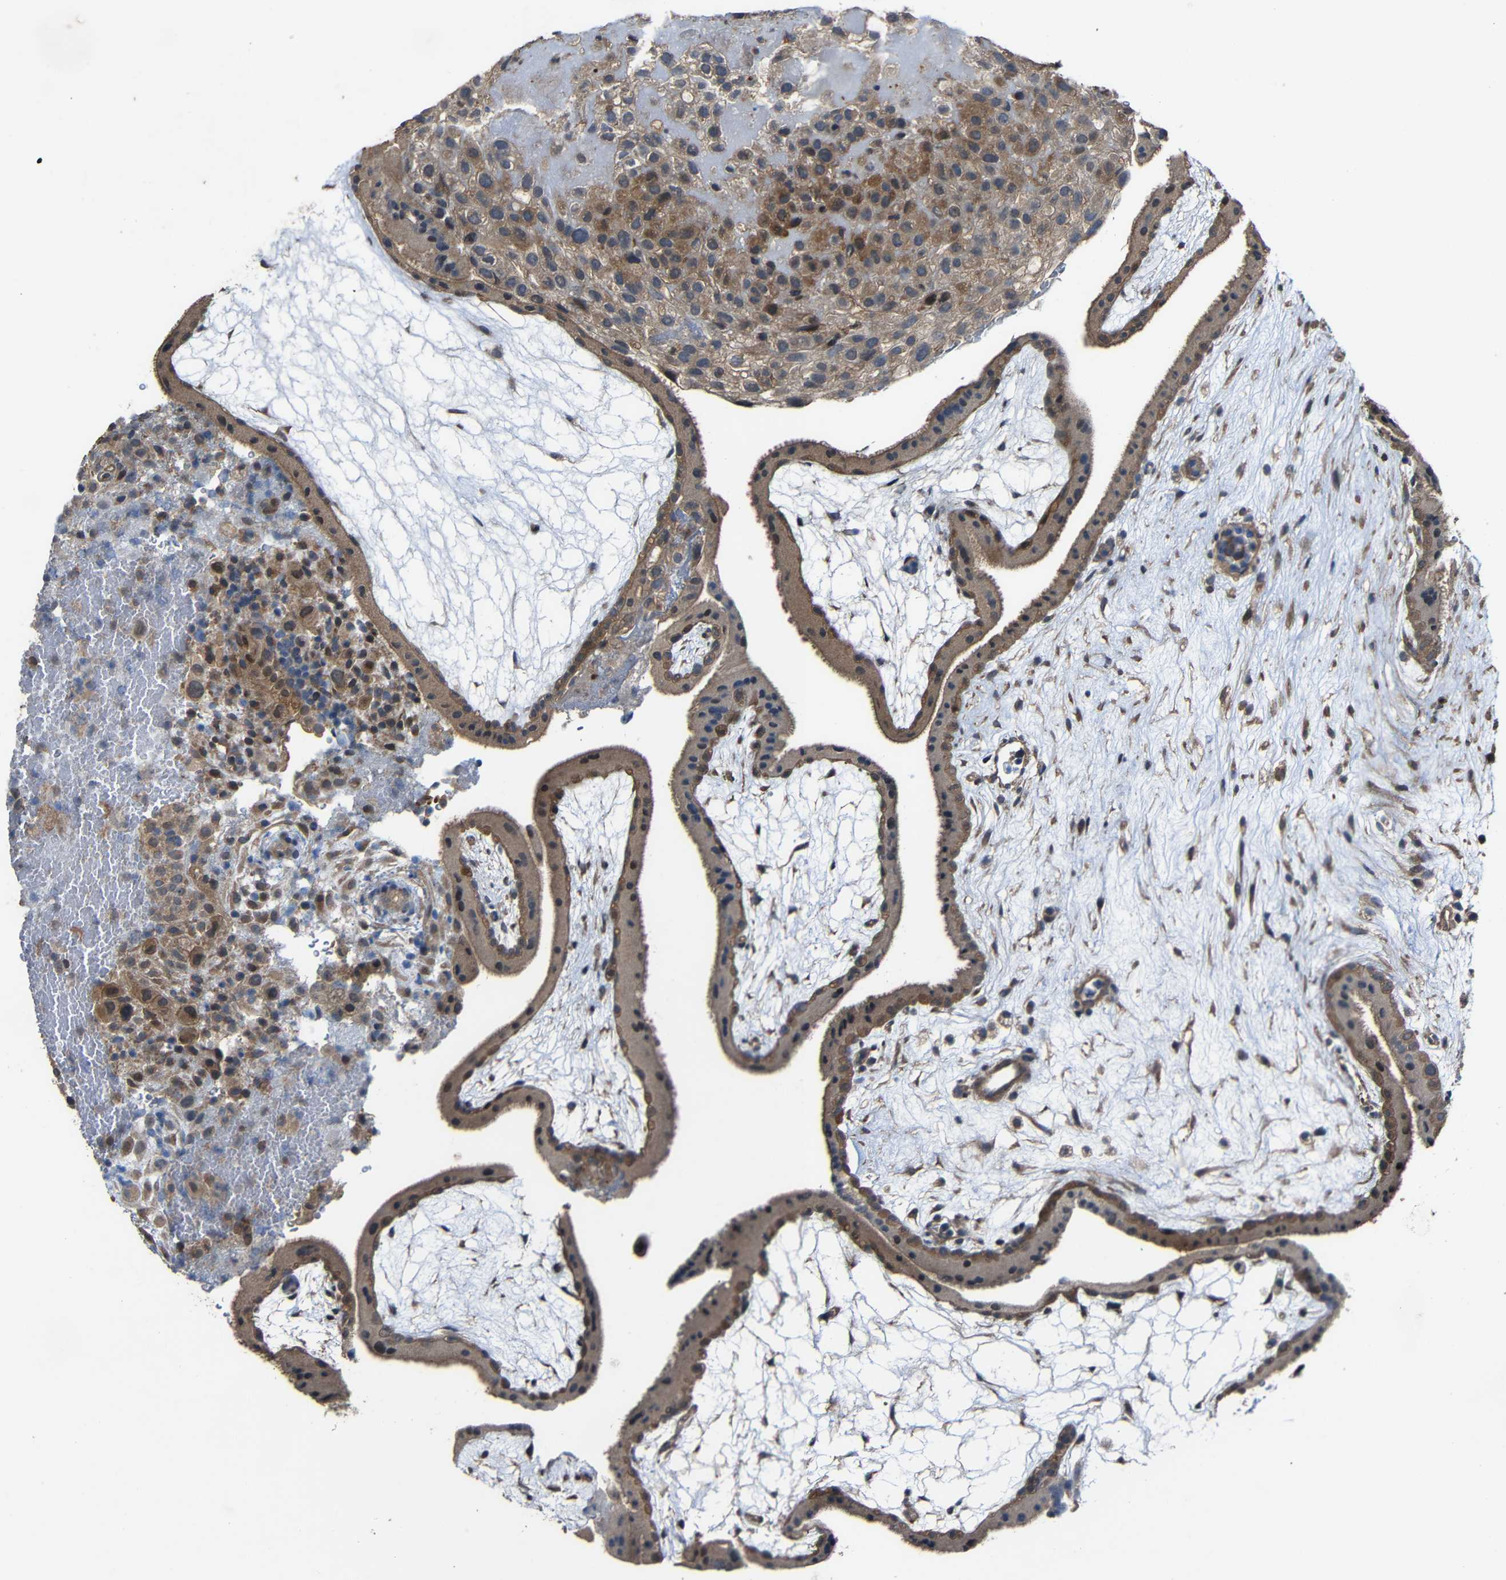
{"staining": {"intensity": "moderate", "quantity": ">75%", "location": "cytoplasmic/membranous"}, "tissue": "placenta", "cell_type": "Decidual cells", "image_type": "normal", "snomed": [{"axis": "morphology", "description": "Normal tissue, NOS"}, {"axis": "topography", "description": "Placenta"}], "caption": "Protein expression analysis of unremarkable placenta displays moderate cytoplasmic/membranous expression in about >75% of decidual cells. The staining is performed using DAB (3,3'-diaminobenzidine) brown chromogen to label protein expression. The nuclei are counter-stained blue using hematoxylin.", "gene": "CHST9", "patient": {"sex": "female", "age": 19}}